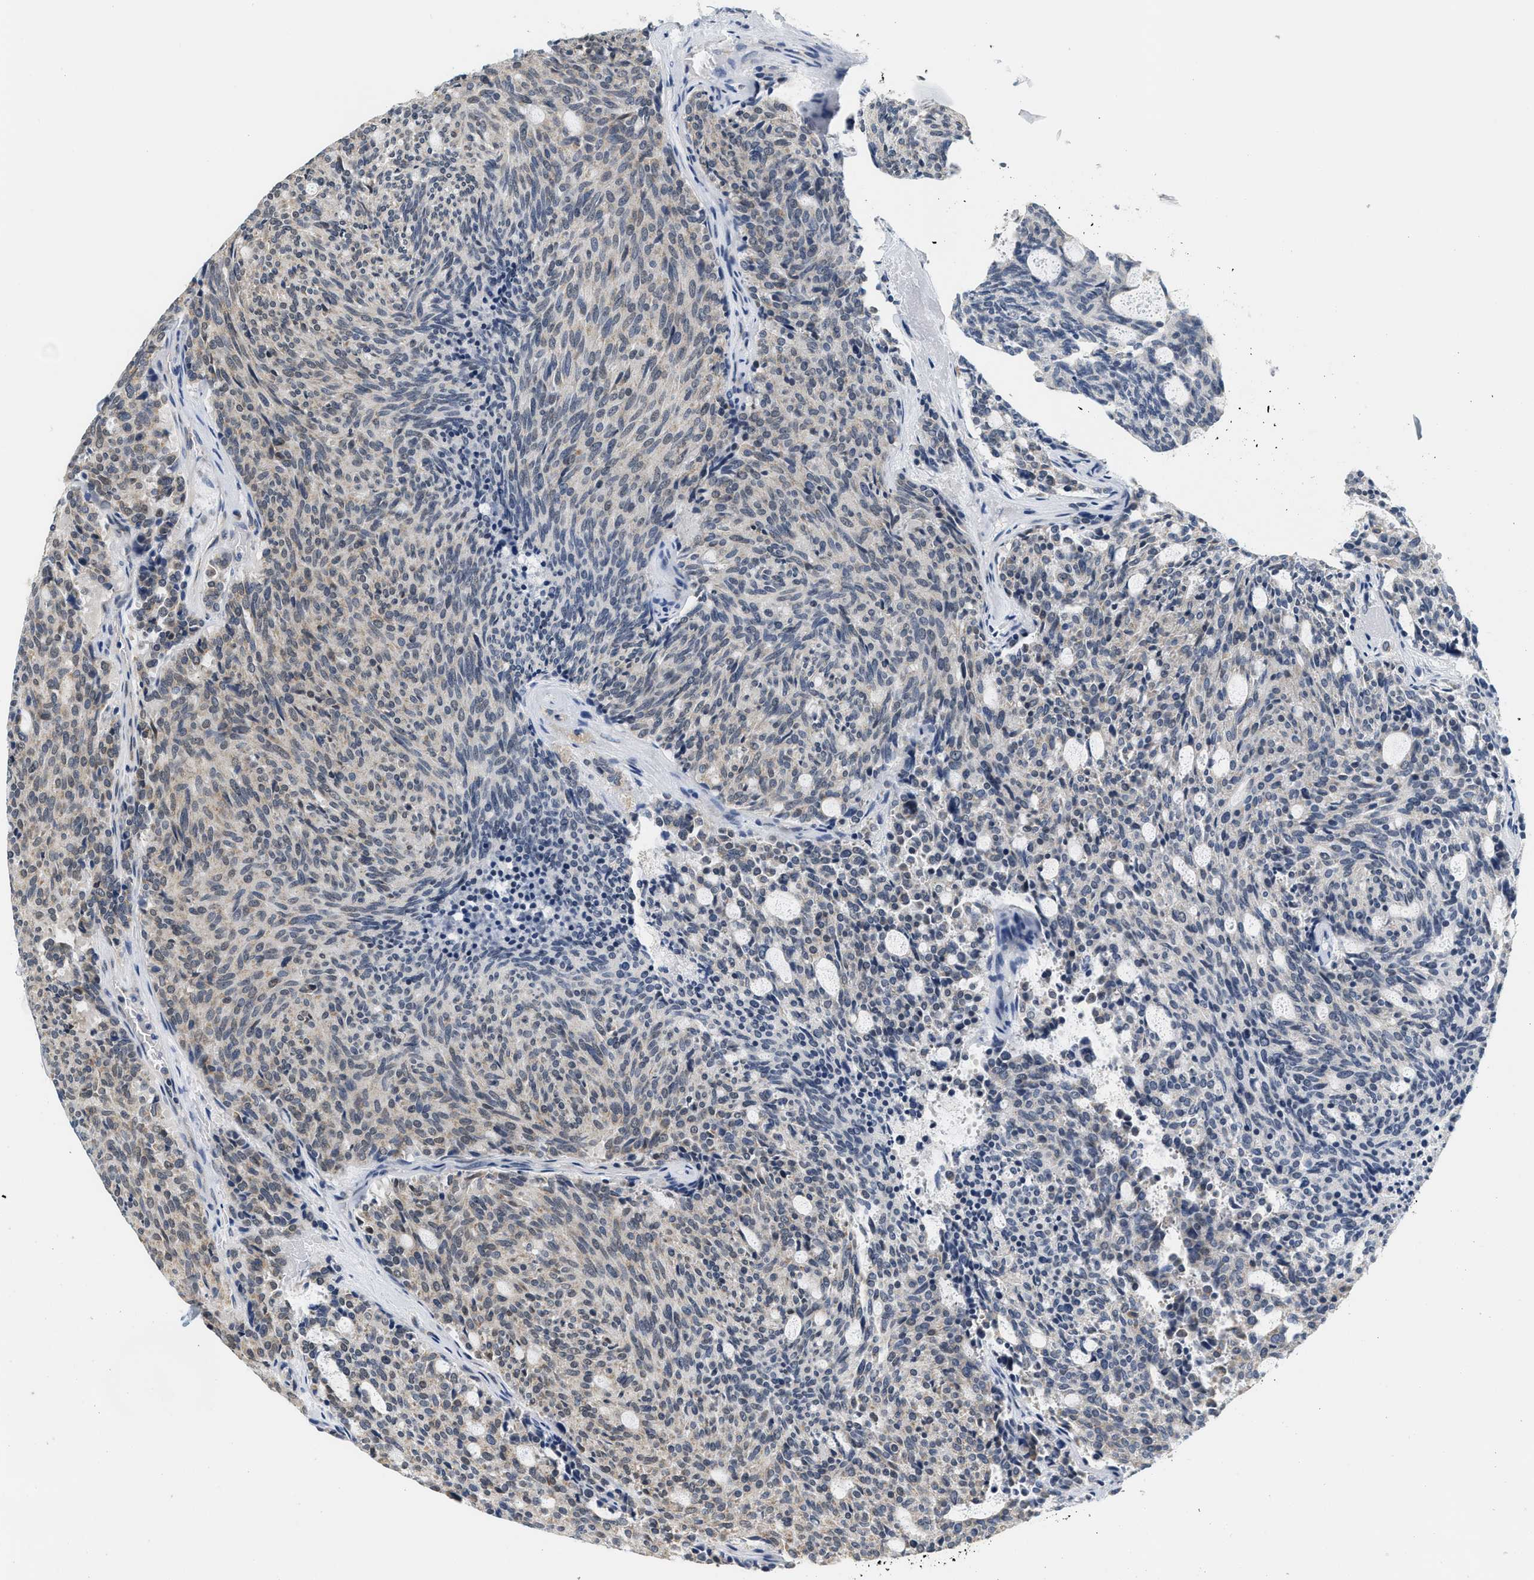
{"staining": {"intensity": "negative", "quantity": "none", "location": "none"}, "tissue": "carcinoid", "cell_type": "Tumor cells", "image_type": "cancer", "snomed": [{"axis": "morphology", "description": "Carcinoid, malignant, NOS"}, {"axis": "topography", "description": "Pancreas"}], "caption": "Image shows no protein staining in tumor cells of carcinoid tissue.", "gene": "GIGYF1", "patient": {"sex": "female", "age": 54}}